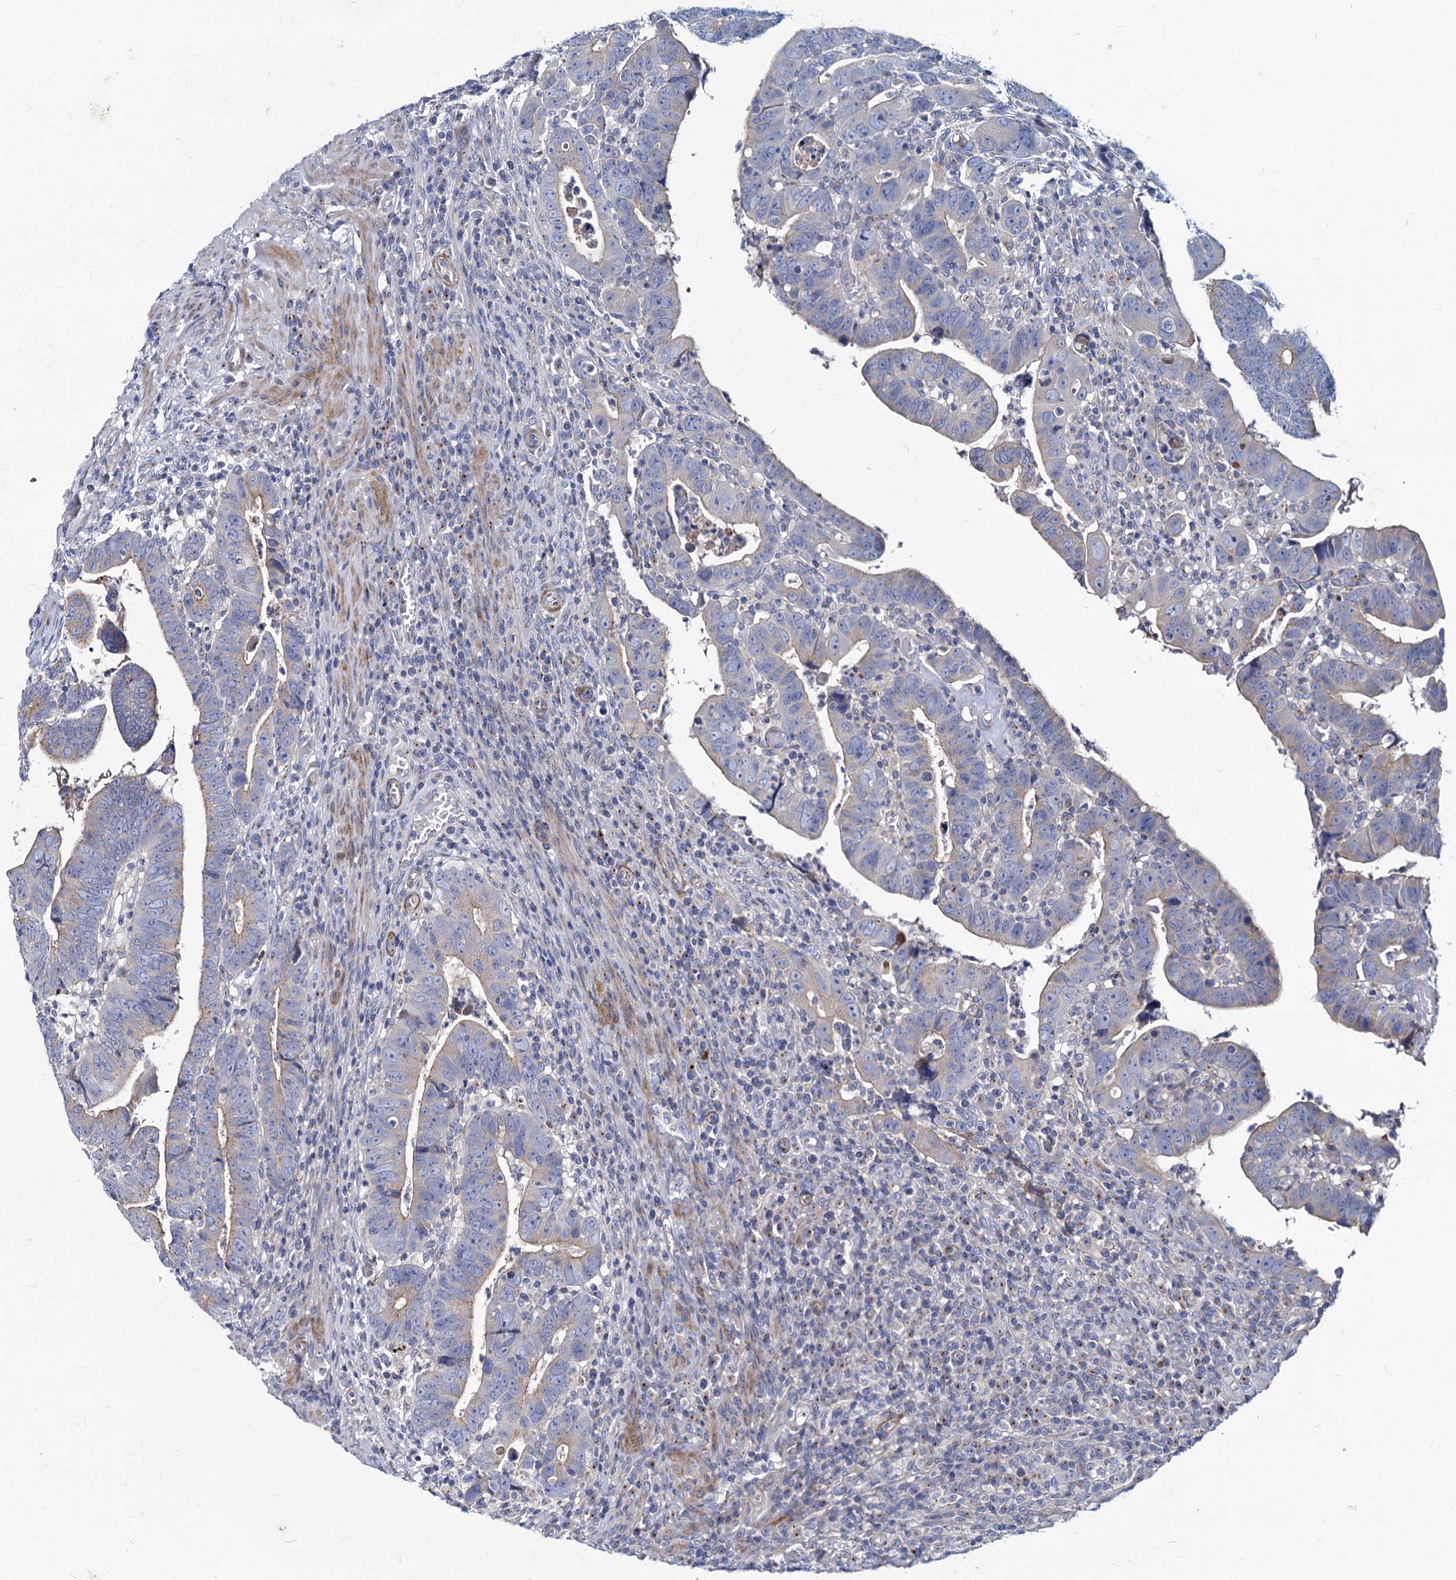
{"staining": {"intensity": "negative", "quantity": "none", "location": "none"}, "tissue": "colorectal cancer", "cell_type": "Tumor cells", "image_type": "cancer", "snomed": [{"axis": "morphology", "description": "Normal tissue, NOS"}, {"axis": "morphology", "description": "Adenocarcinoma, NOS"}, {"axis": "topography", "description": "Rectum"}], "caption": "High power microscopy photomicrograph of an IHC image of colorectal cancer (adenocarcinoma), revealing no significant positivity in tumor cells.", "gene": "AGBL4", "patient": {"sex": "female", "age": 65}}